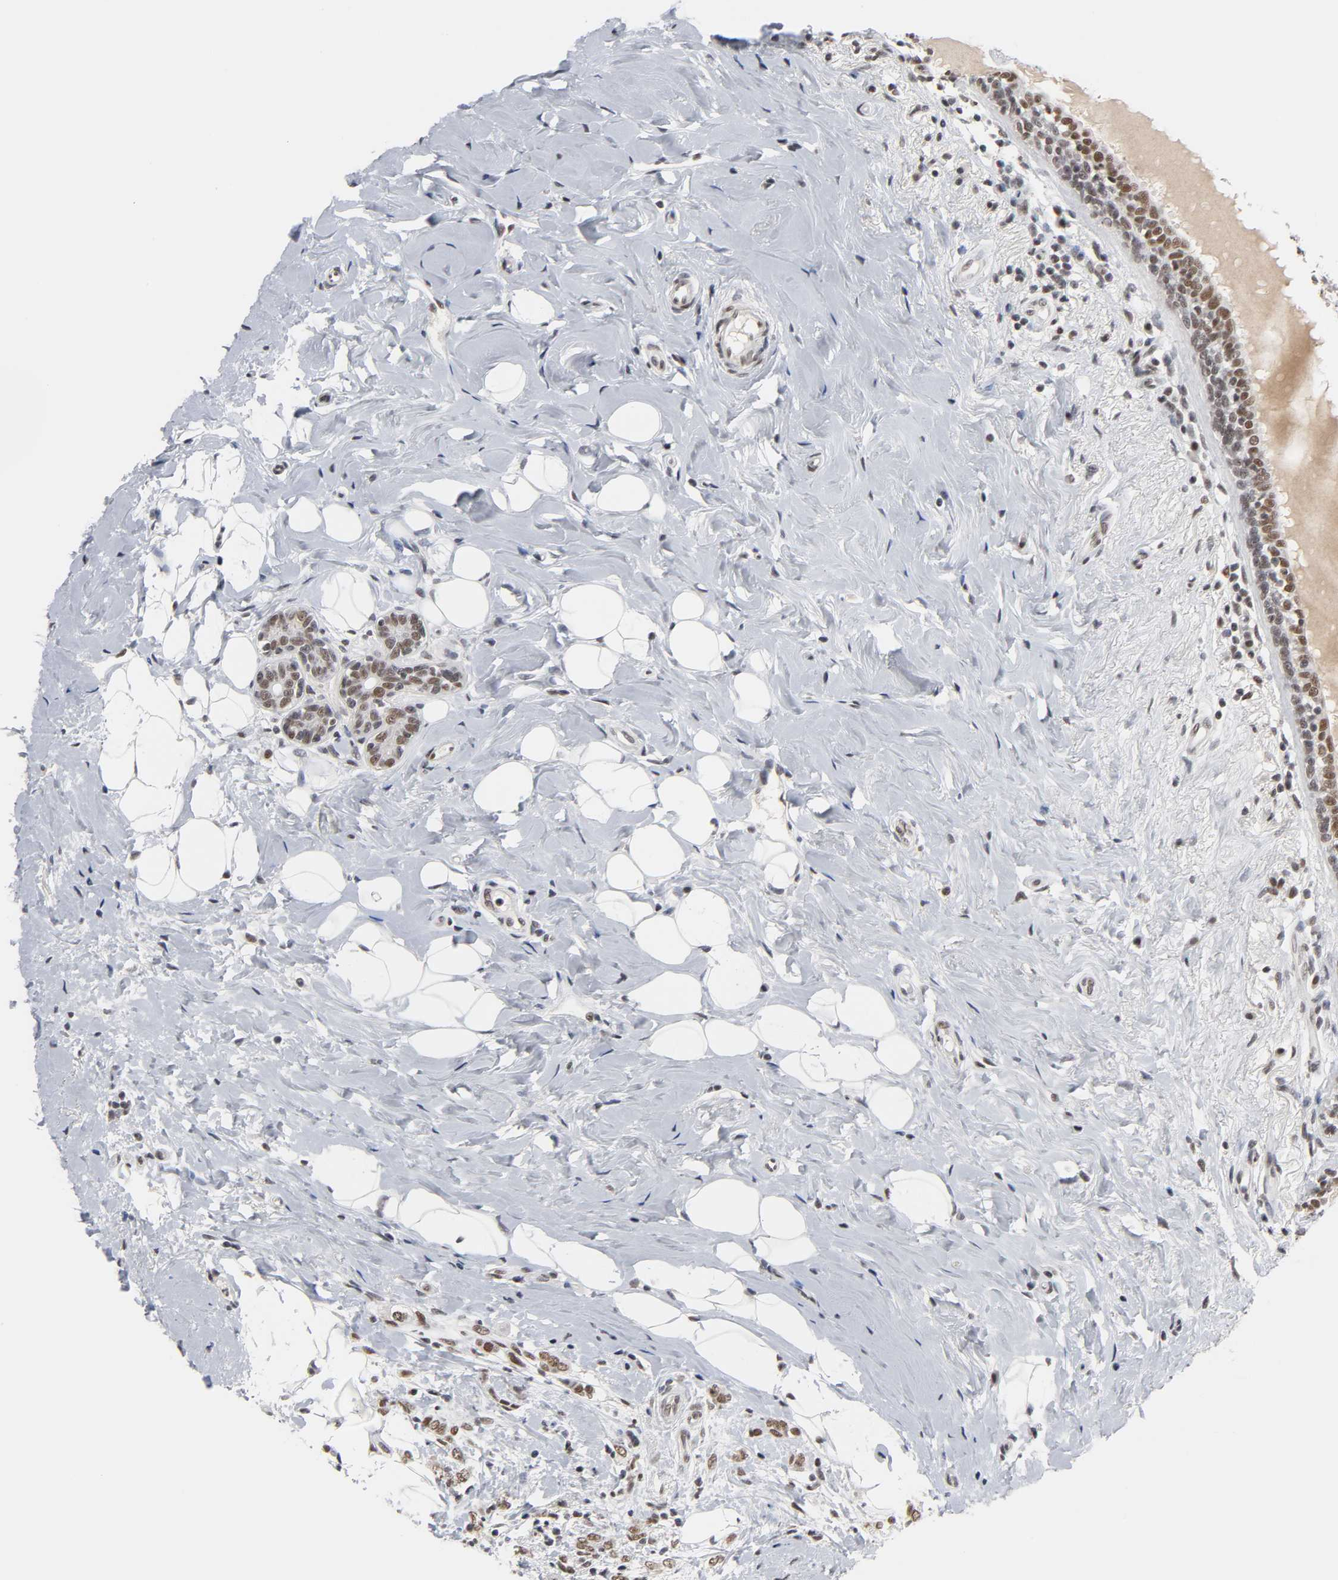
{"staining": {"intensity": "moderate", "quantity": ">75%", "location": "nuclear"}, "tissue": "breast cancer", "cell_type": "Tumor cells", "image_type": "cancer", "snomed": [{"axis": "morphology", "description": "Normal tissue, NOS"}, {"axis": "morphology", "description": "Lobular carcinoma"}, {"axis": "topography", "description": "Breast"}], "caption": "Breast cancer stained for a protein (brown) displays moderate nuclear positive expression in about >75% of tumor cells.", "gene": "TRIM33", "patient": {"sex": "female", "age": 47}}